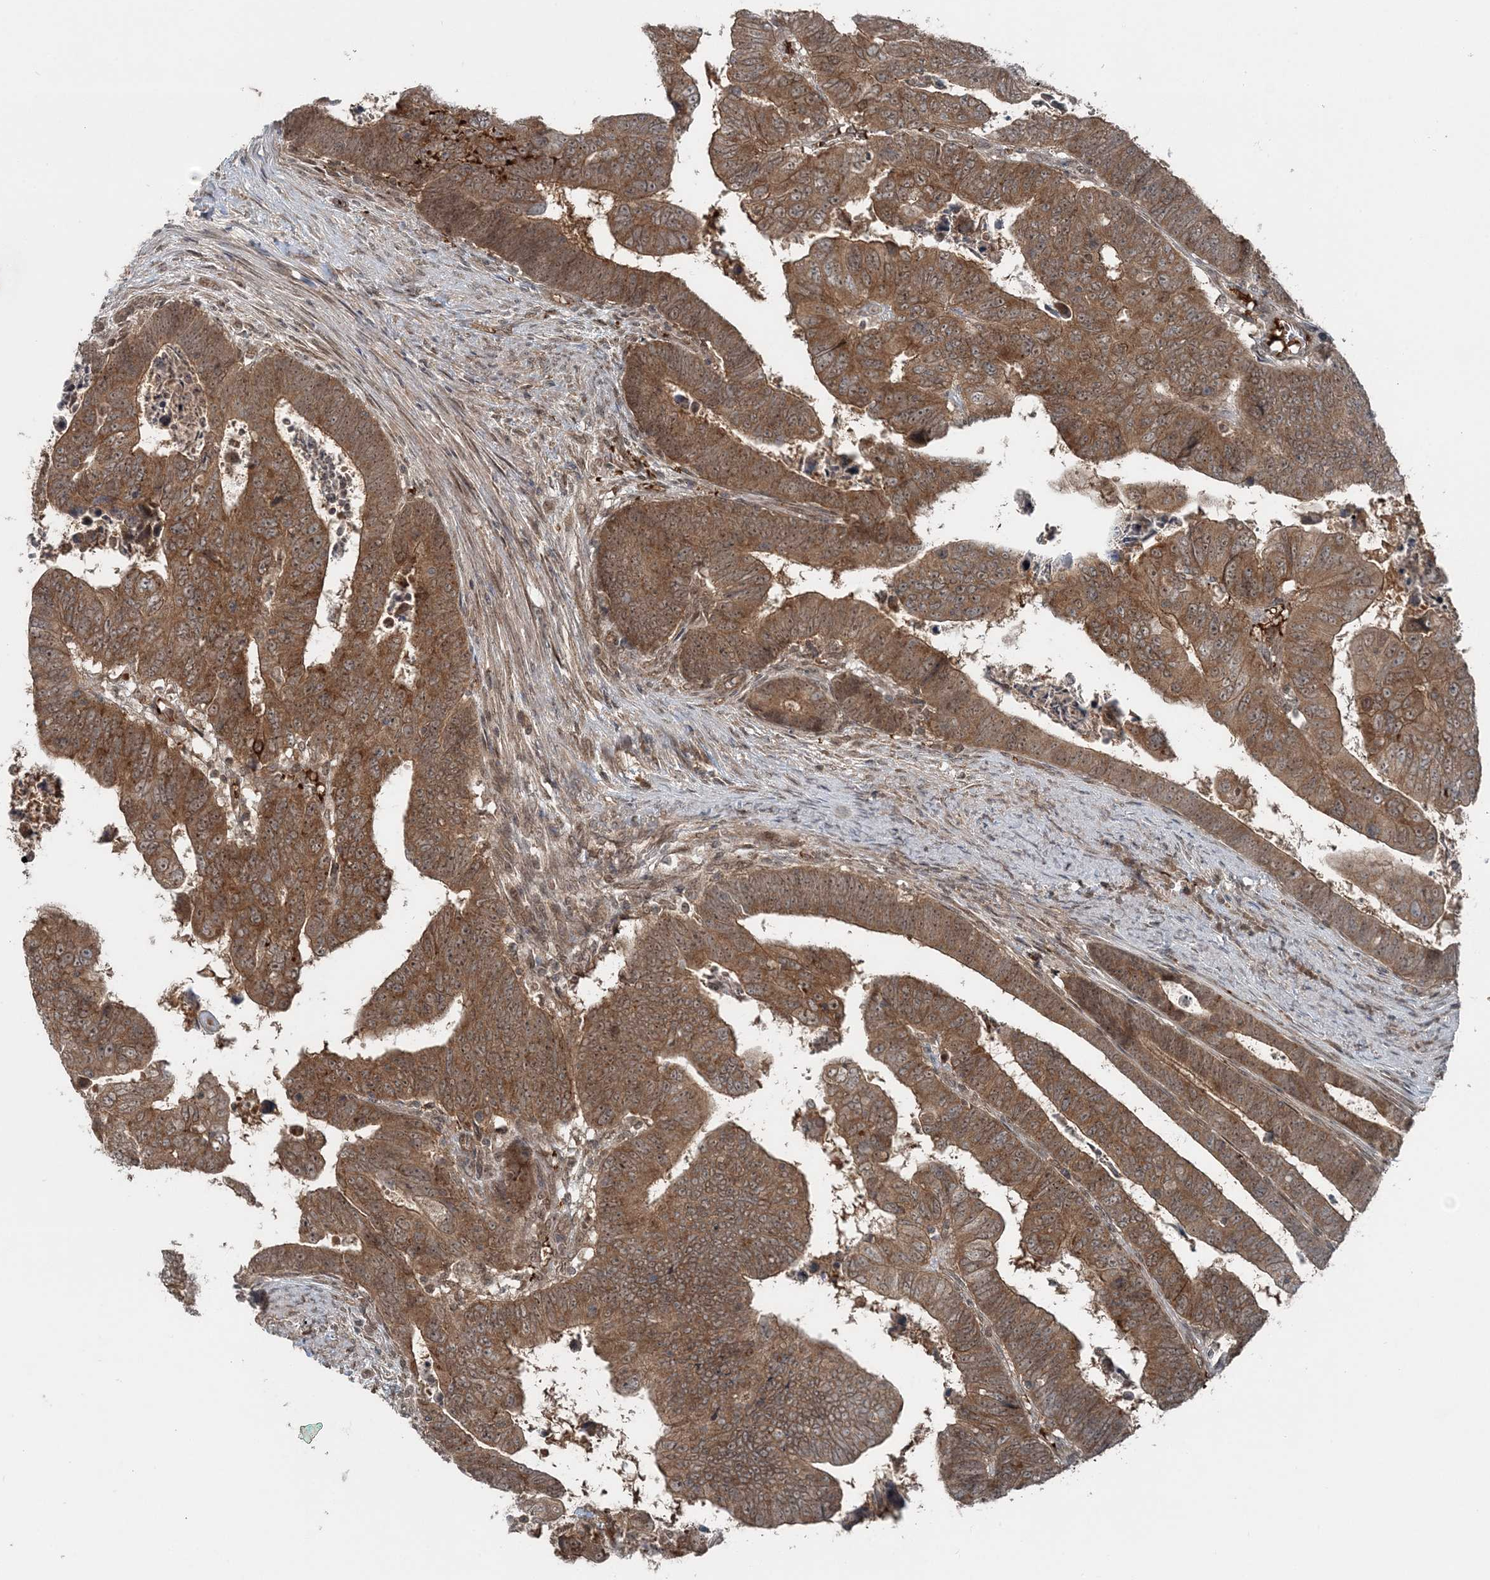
{"staining": {"intensity": "moderate", "quantity": ">75%", "location": "cytoplasmic/membranous,nuclear"}, "tissue": "colorectal cancer", "cell_type": "Tumor cells", "image_type": "cancer", "snomed": [{"axis": "morphology", "description": "Normal tissue, NOS"}, {"axis": "morphology", "description": "Adenocarcinoma, NOS"}, {"axis": "topography", "description": "Rectum"}], "caption": "The immunohistochemical stain highlights moderate cytoplasmic/membranous and nuclear positivity in tumor cells of adenocarcinoma (colorectal) tissue. (Stains: DAB in brown, nuclei in blue, Microscopy: brightfield microscopy at high magnification).", "gene": "FBXL17", "patient": {"sex": "female", "age": 65}}